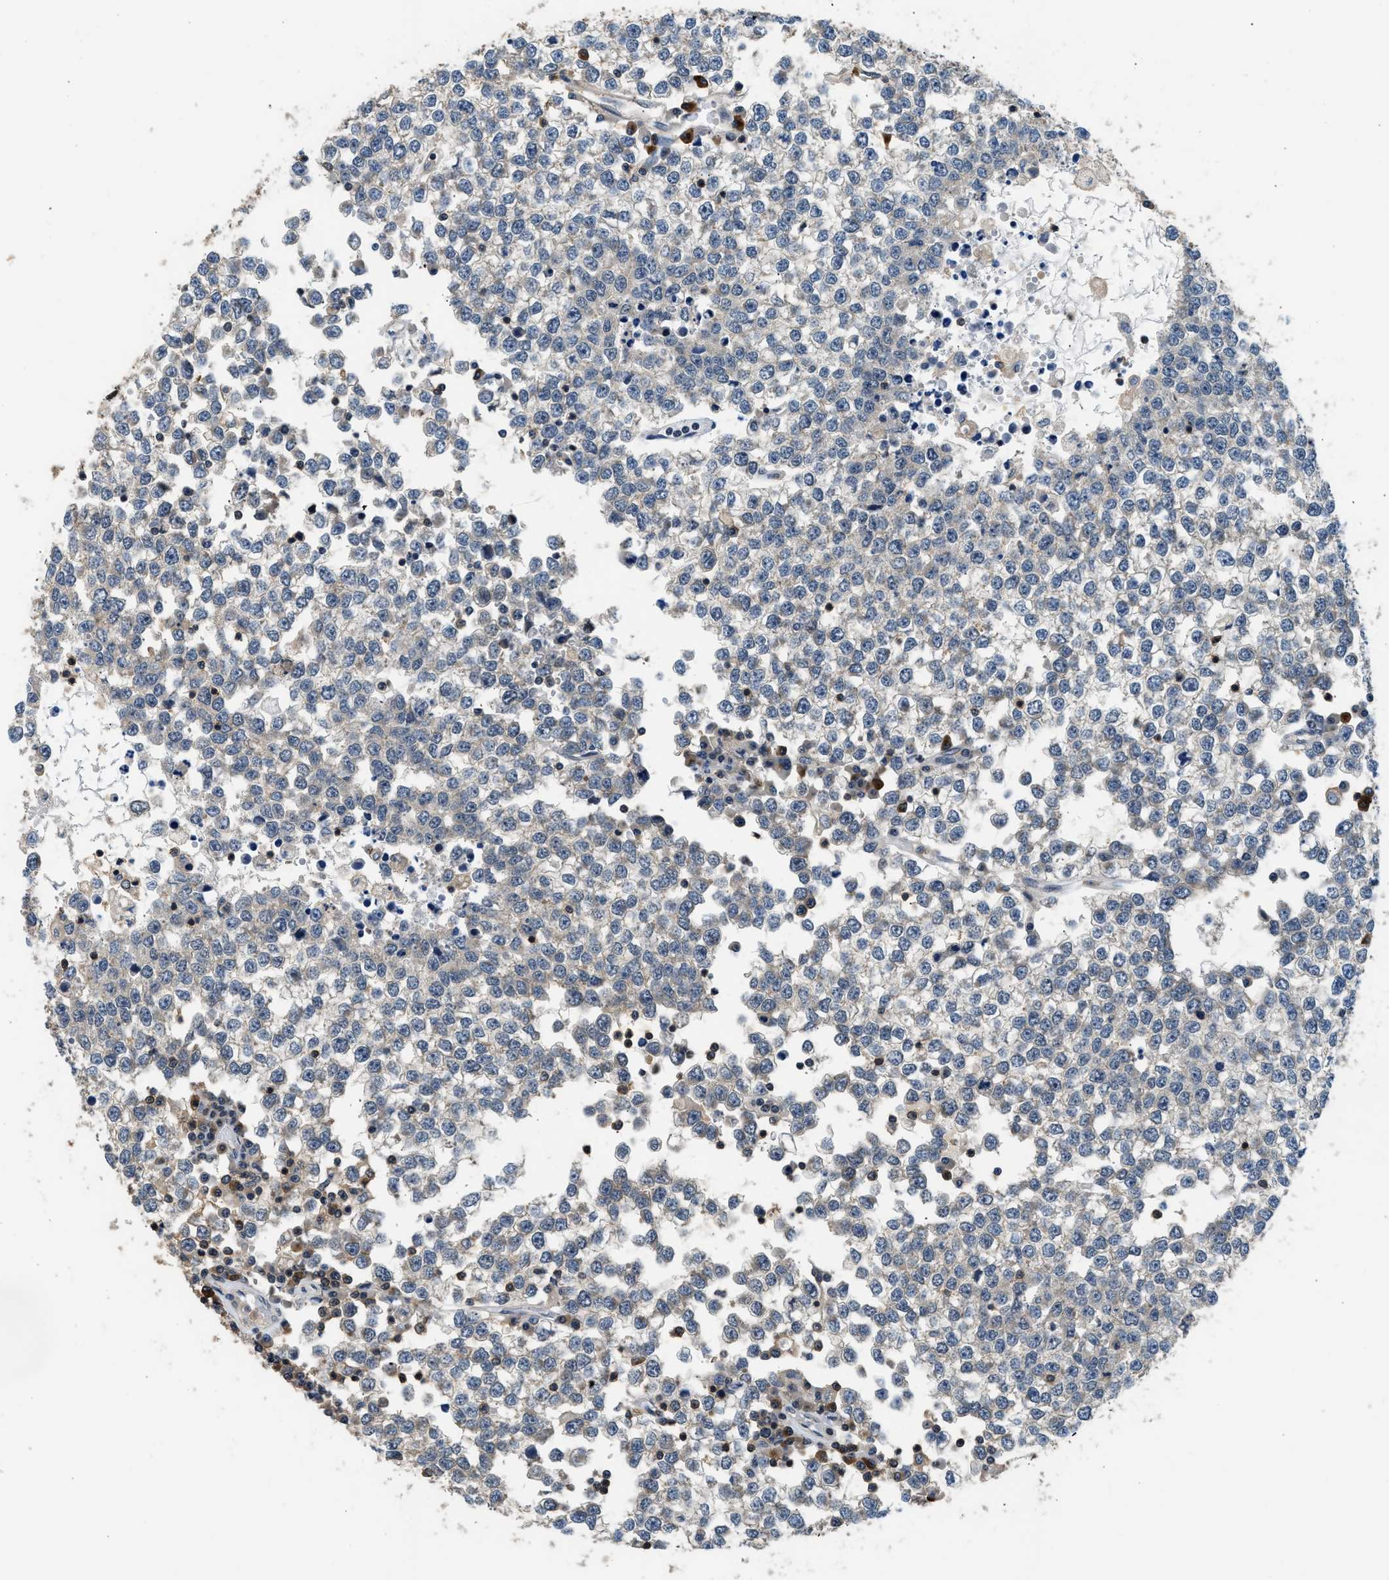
{"staining": {"intensity": "weak", "quantity": "<25%", "location": "cytoplasmic/membranous"}, "tissue": "testis cancer", "cell_type": "Tumor cells", "image_type": "cancer", "snomed": [{"axis": "morphology", "description": "Seminoma, NOS"}, {"axis": "topography", "description": "Testis"}], "caption": "Tumor cells are negative for protein expression in human testis cancer (seminoma). (Stains: DAB immunohistochemistry (IHC) with hematoxylin counter stain, Microscopy: brightfield microscopy at high magnification).", "gene": "MTMR1", "patient": {"sex": "male", "age": 65}}